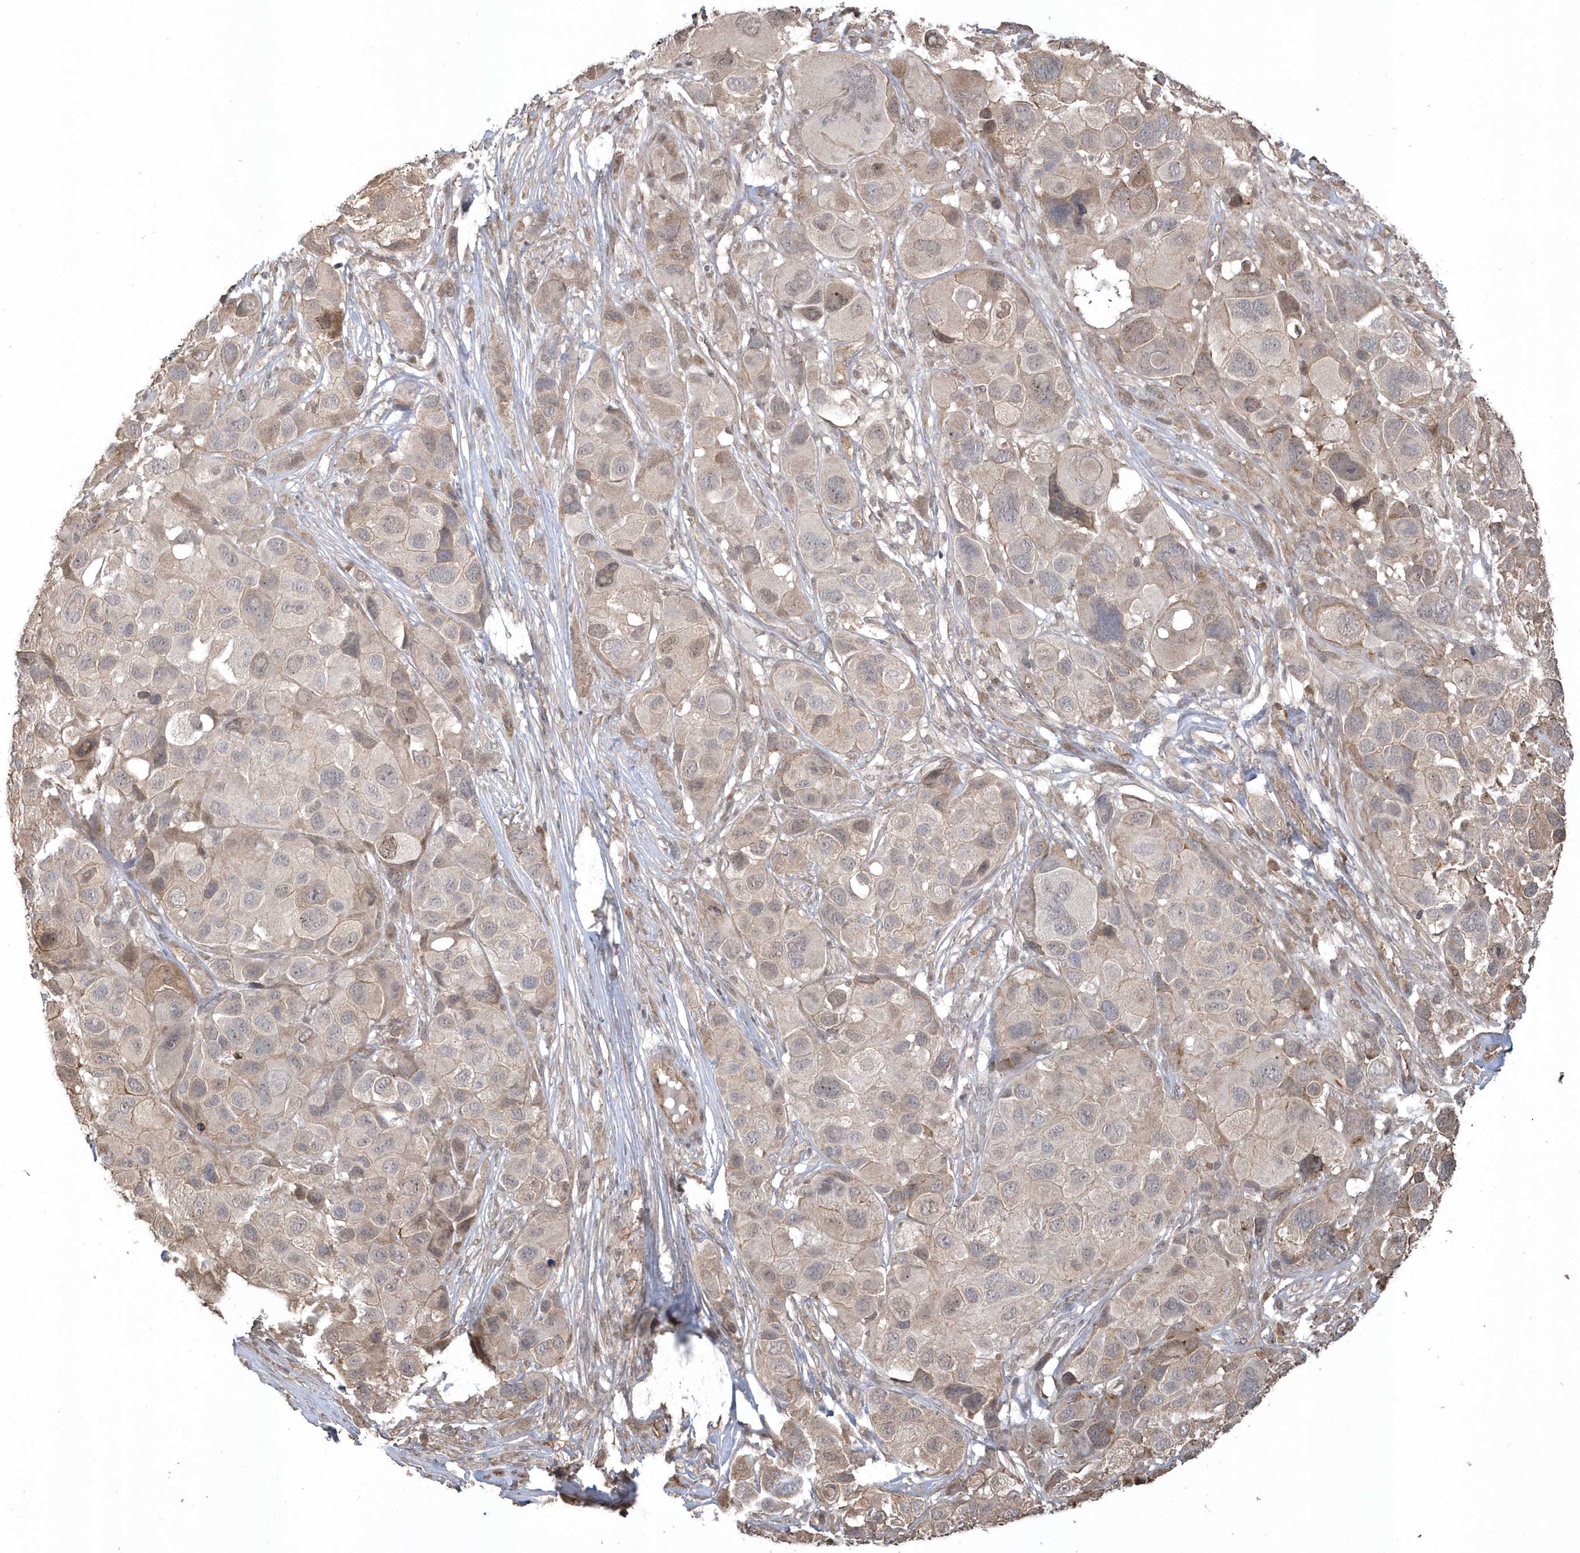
{"staining": {"intensity": "negative", "quantity": "none", "location": "none"}, "tissue": "melanoma", "cell_type": "Tumor cells", "image_type": "cancer", "snomed": [{"axis": "morphology", "description": "Malignant melanoma, NOS"}, {"axis": "topography", "description": "Skin of trunk"}], "caption": "The histopathology image shows no significant staining in tumor cells of malignant melanoma.", "gene": "HERPUD1", "patient": {"sex": "male", "age": 71}}